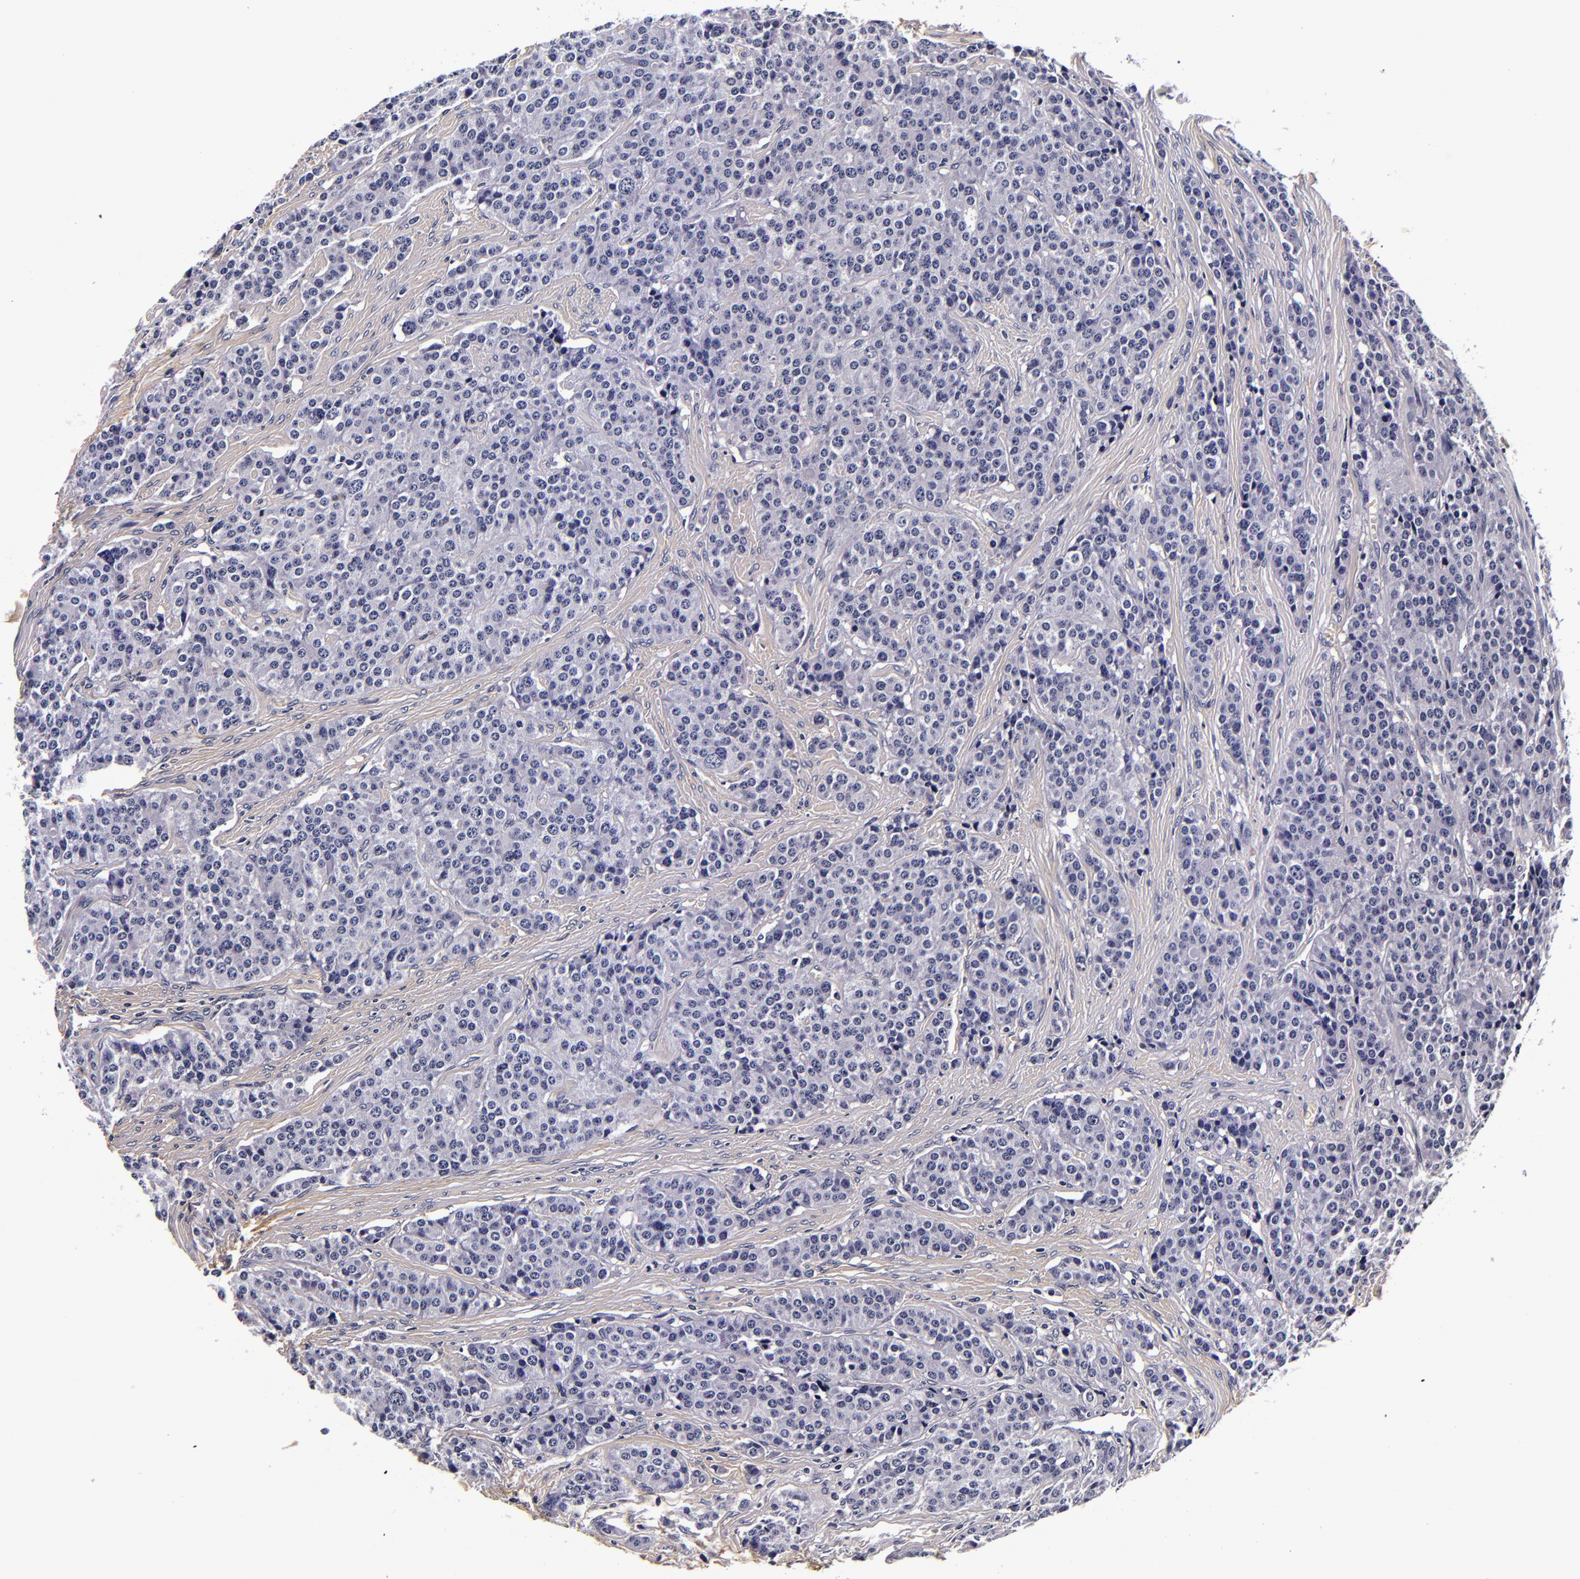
{"staining": {"intensity": "negative", "quantity": "none", "location": "none"}, "tissue": "carcinoid", "cell_type": "Tumor cells", "image_type": "cancer", "snomed": [{"axis": "morphology", "description": "Carcinoid, malignant, NOS"}, {"axis": "topography", "description": "Small intestine"}], "caption": "Human carcinoid (malignant) stained for a protein using IHC reveals no expression in tumor cells.", "gene": "FBN1", "patient": {"sex": "male", "age": 63}}